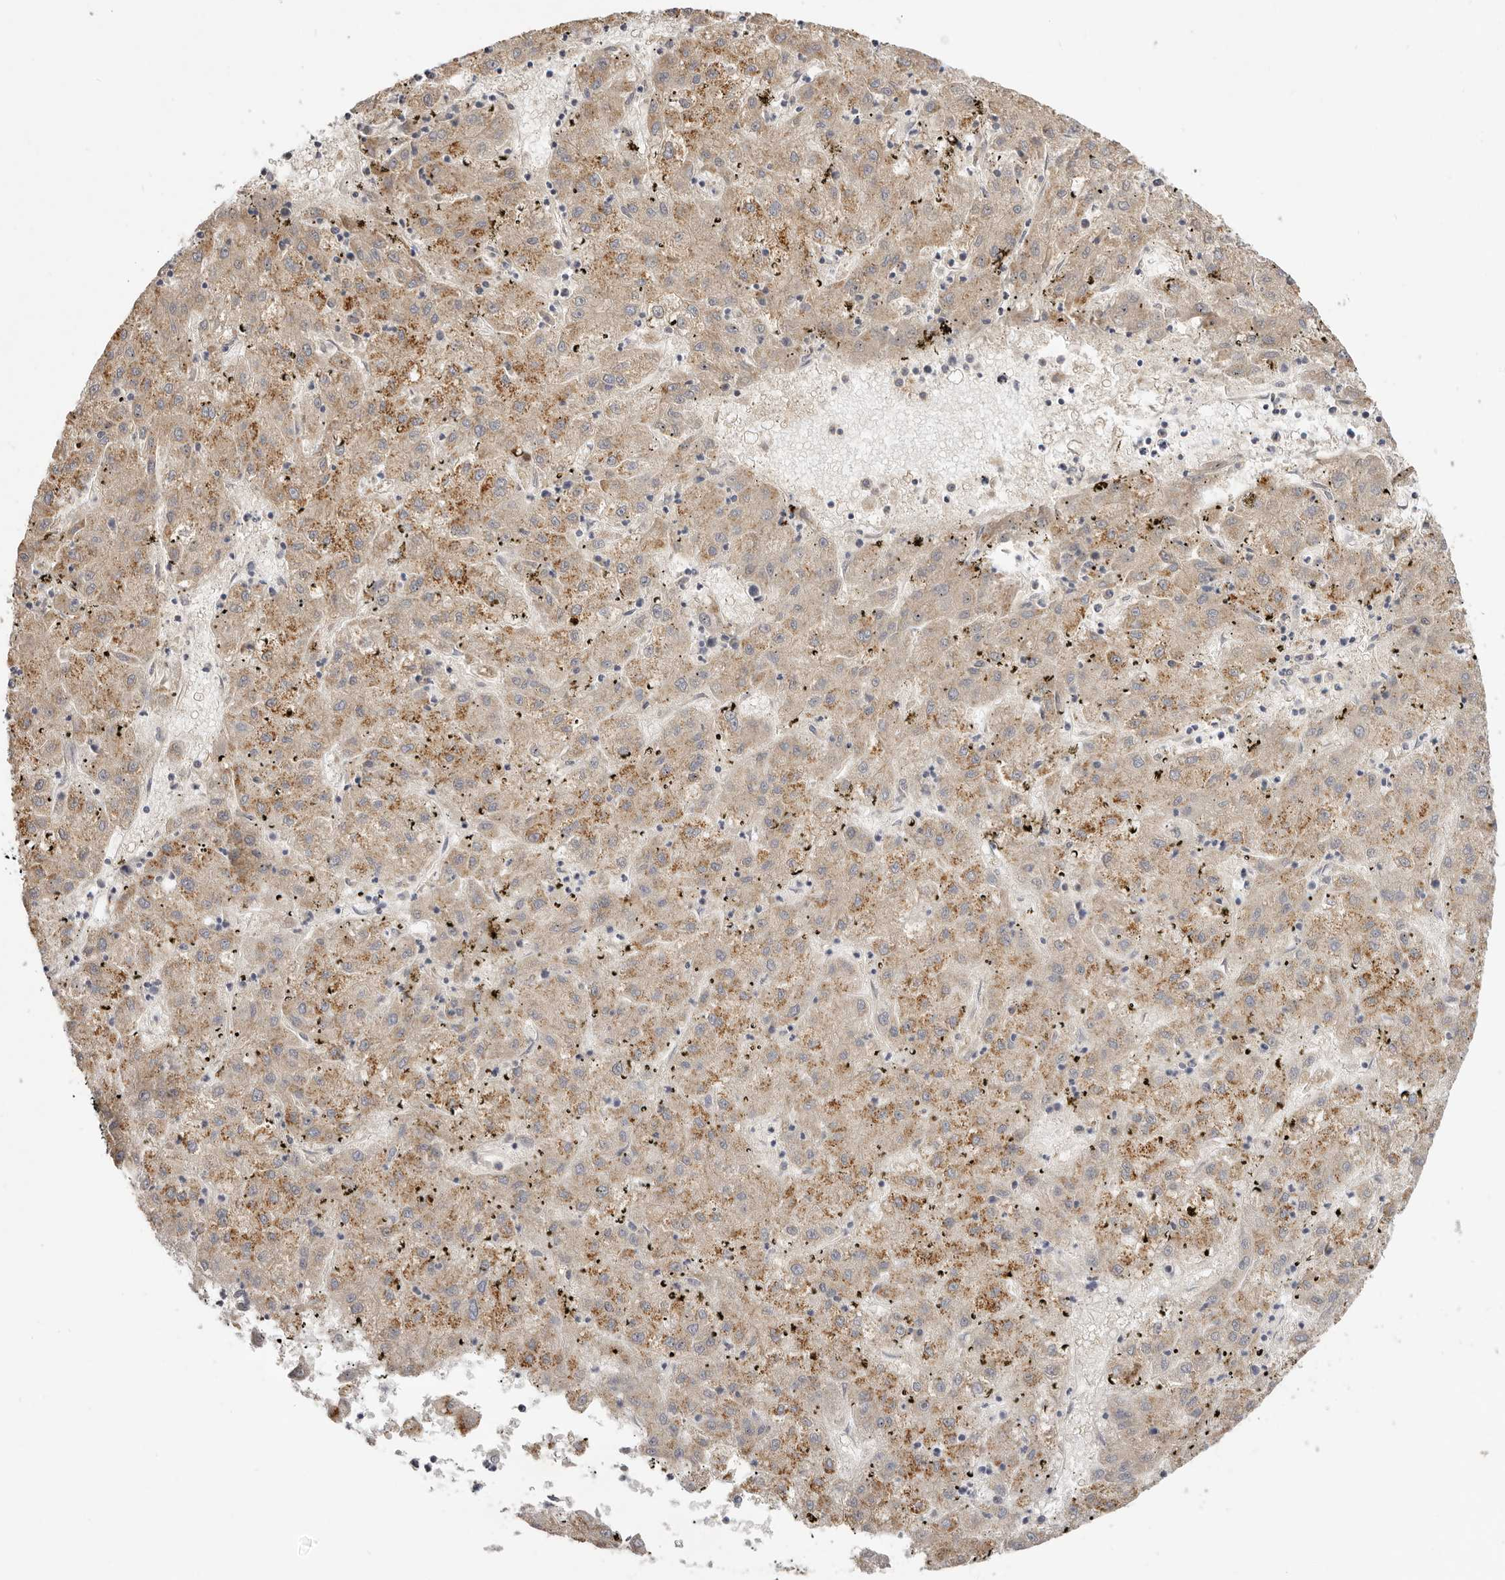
{"staining": {"intensity": "moderate", "quantity": ">75%", "location": "cytoplasmic/membranous"}, "tissue": "liver cancer", "cell_type": "Tumor cells", "image_type": "cancer", "snomed": [{"axis": "morphology", "description": "Carcinoma, Hepatocellular, NOS"}, {"axis": "topography", "description": "Liver"}], "caption": "Immunohistochemistry staining of liver cancer (hepatocellular carcinoma), which demonstrates medium levels of moderate cytoplasmic/membranous expression in about >75% of tumor cells indicating moderate cytoplasmic/membranous protein staining. The staining was performed using DAB (brown) for protein detection and nuclei were counterstained in hematoxylin (blue).", "gene": "ADAMTS9", "patient": {"sex": "male", "age": 72}}